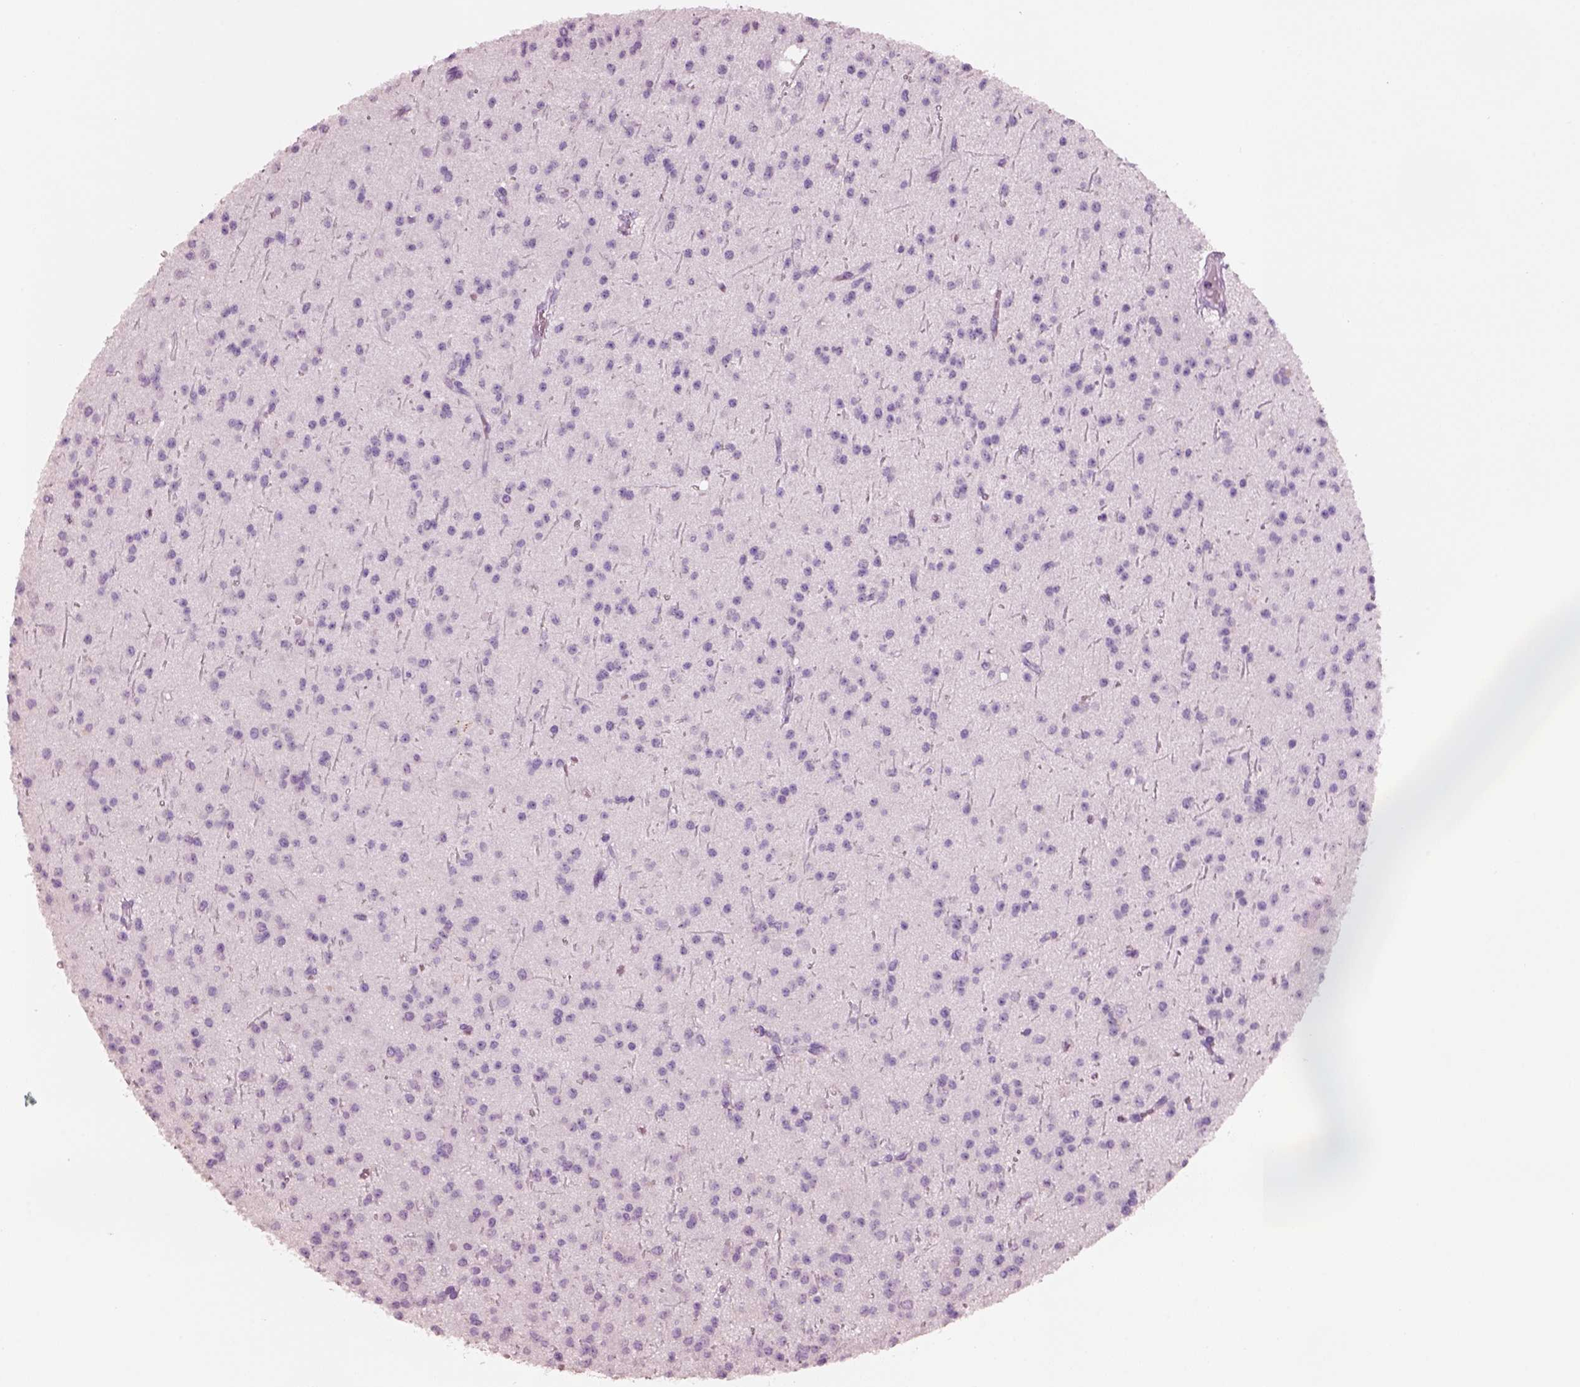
{"staining": {"intensity": "negative", "quantity": "none", "location": "none"}, "tissue": "glioma", "cell_type": "Tumor cells", "image_type": "cancer", "snomed": [{"axis": "morphology", "description": "Glioma, malignant, Low grade"}, {"axis": "topography", "description": "Brain"}], "caption": "There is no significant expression in tumor cells of malignant low-grade glioma.", "gene": "PNOC", "patient": {"sex": "male", "age": 27}}